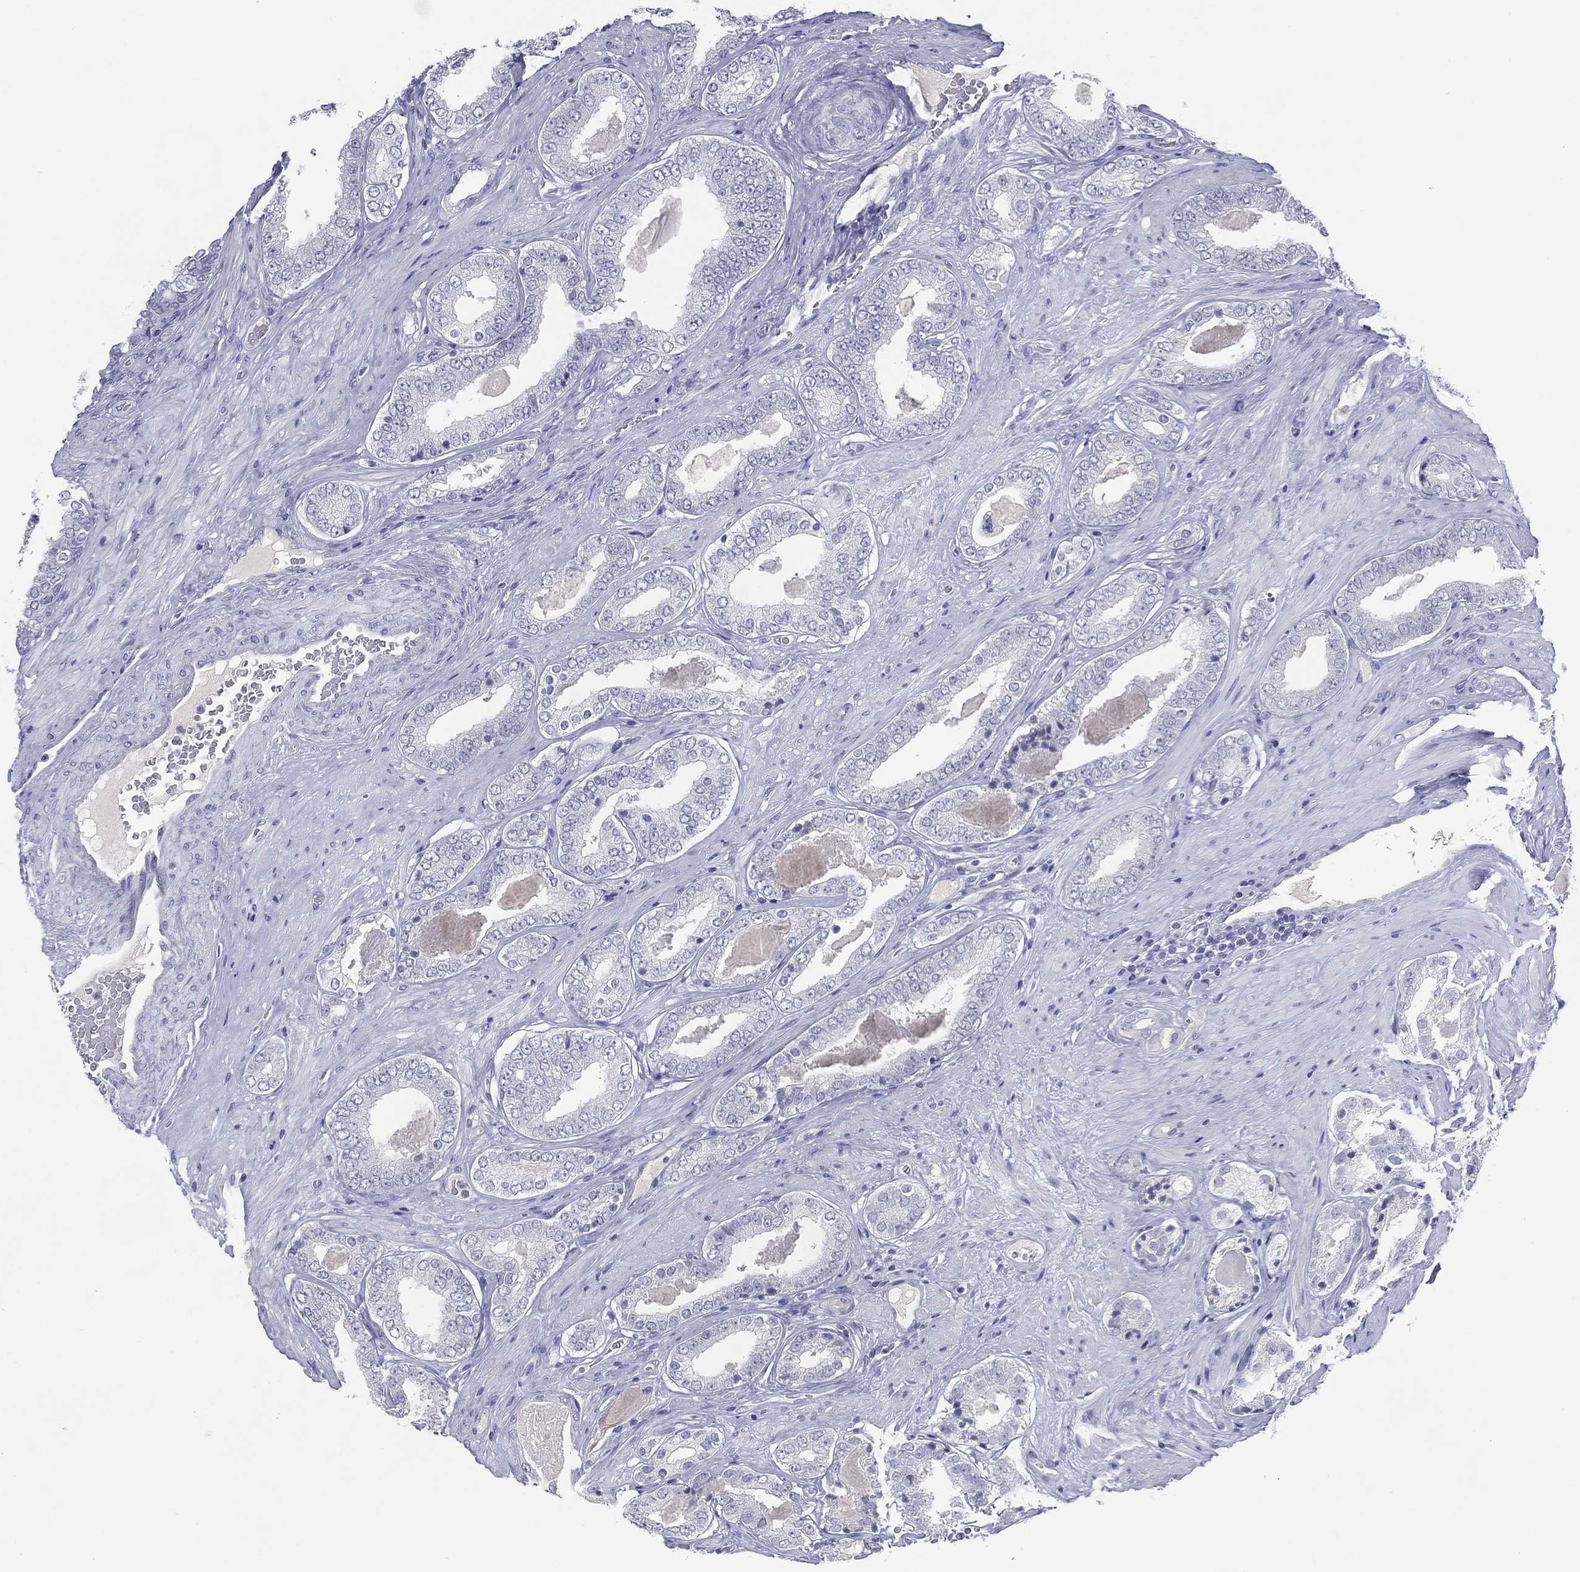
{"staining": {"intensity": "negative", "quantity": "none", "location": "none"}, "tissue": "prostate cancer", "cell_type": "Tumor cells", "image_type": "cancer", "snomed": [{"axis": "morphology", "description": "Adenocarcinoma, Low grade"}, {"axis": "topography", "description": "Prostate and seminal vesicle, NOS"}], "caption": "High power microscopy micrograph of an immunohistochemistry (IHC) histopathology image of prostate cancer, revealing no significant expression in tumor cells.", "gene": "KRT35", "patient": {"sex": "male", "age": 61}}